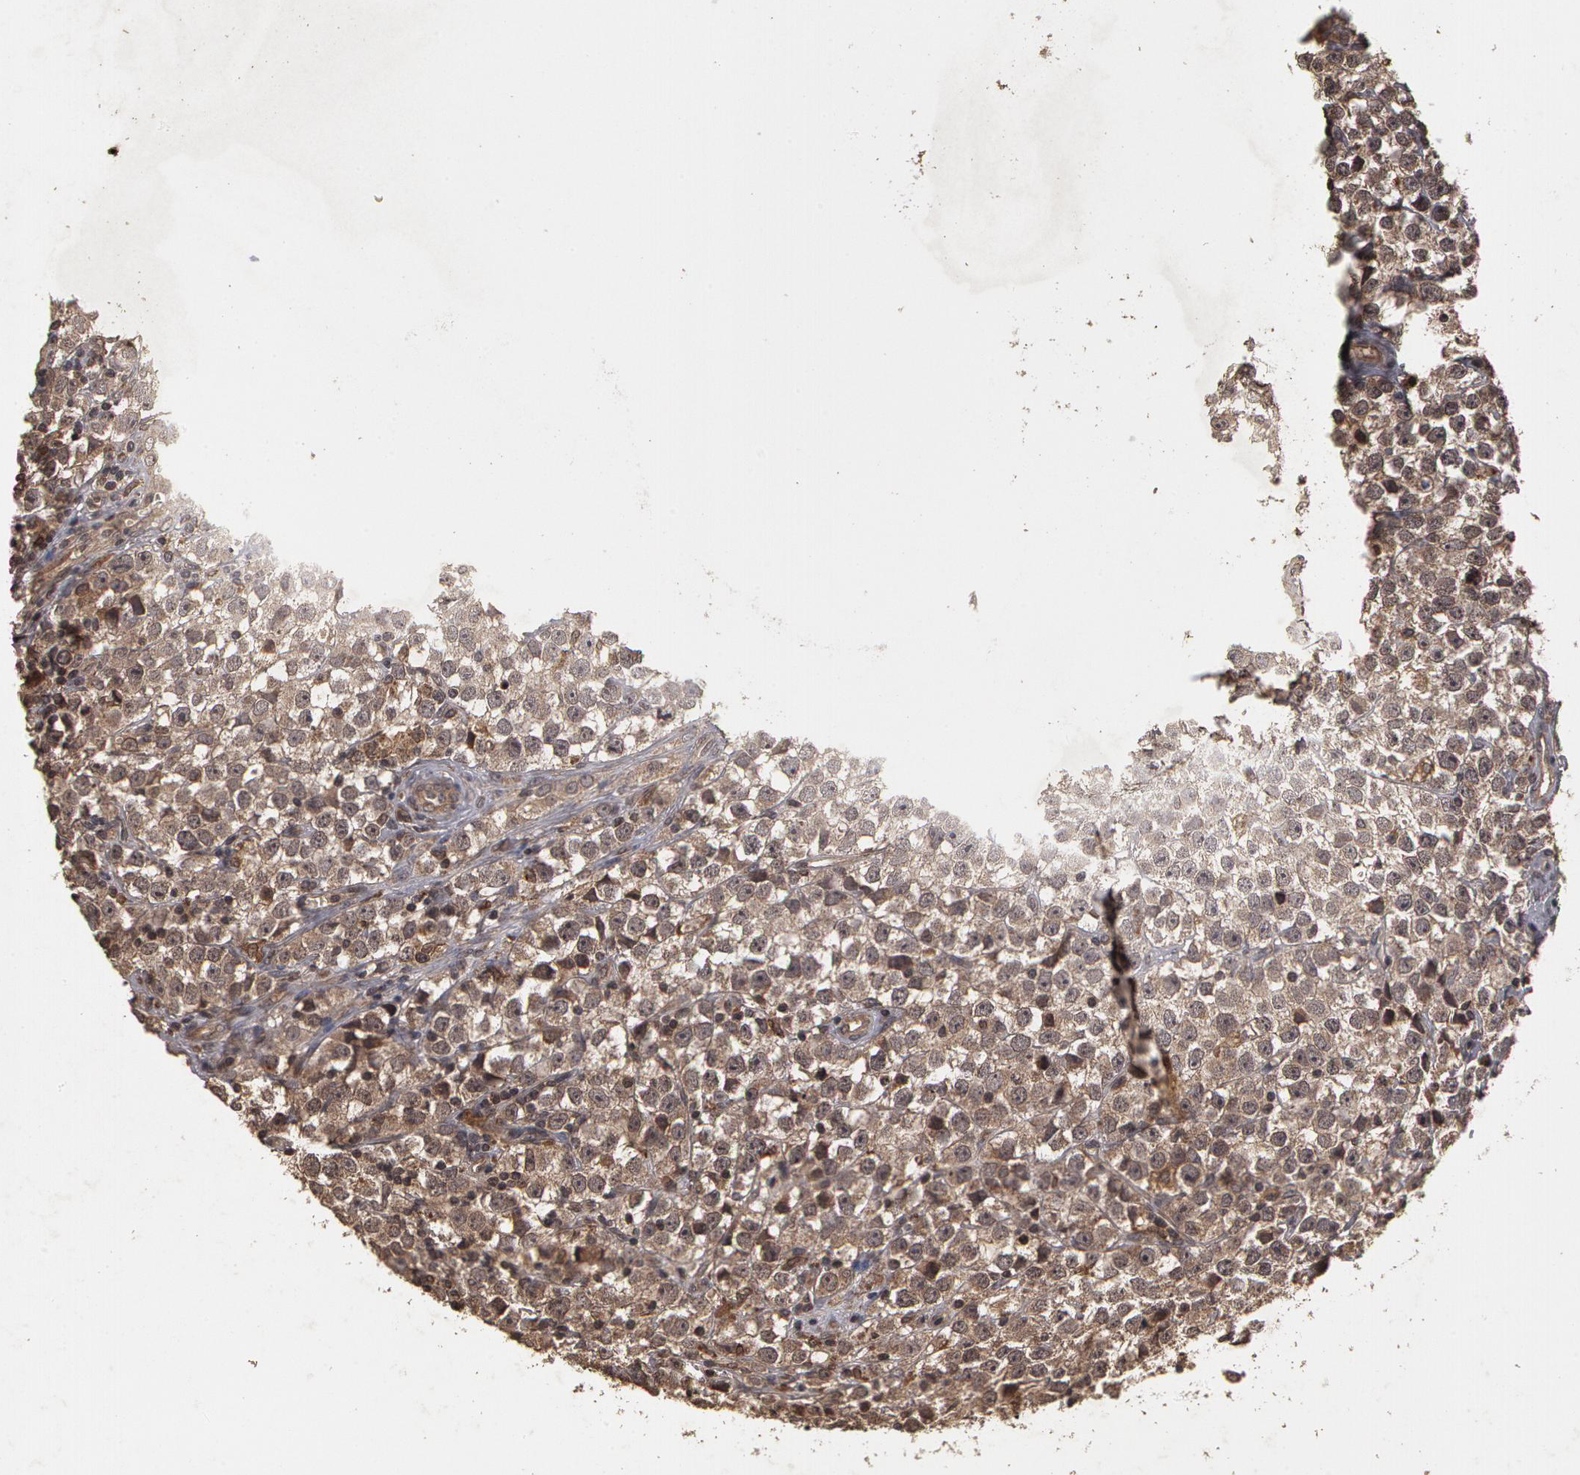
{"staining": {"intensity": "weak", "quantity": "25%-75%", "location": "cytoplasmic/membranous"}, "tissue": "testis cancer", "cell_type": "Tumor cells", "image_type": "cancer", "snomed": [{"axis": "morphology", "description": "Seminoma, NOS"}, {"axis": "topography", "description": "Testis"}], "caption": "Testis cancer (seminoma) tissue shows weak cytoplasmic/membranous staining in about 25%-75% of tumor cells", "gene": "CALR", "patient": {"sex": "male", "age": 25}}